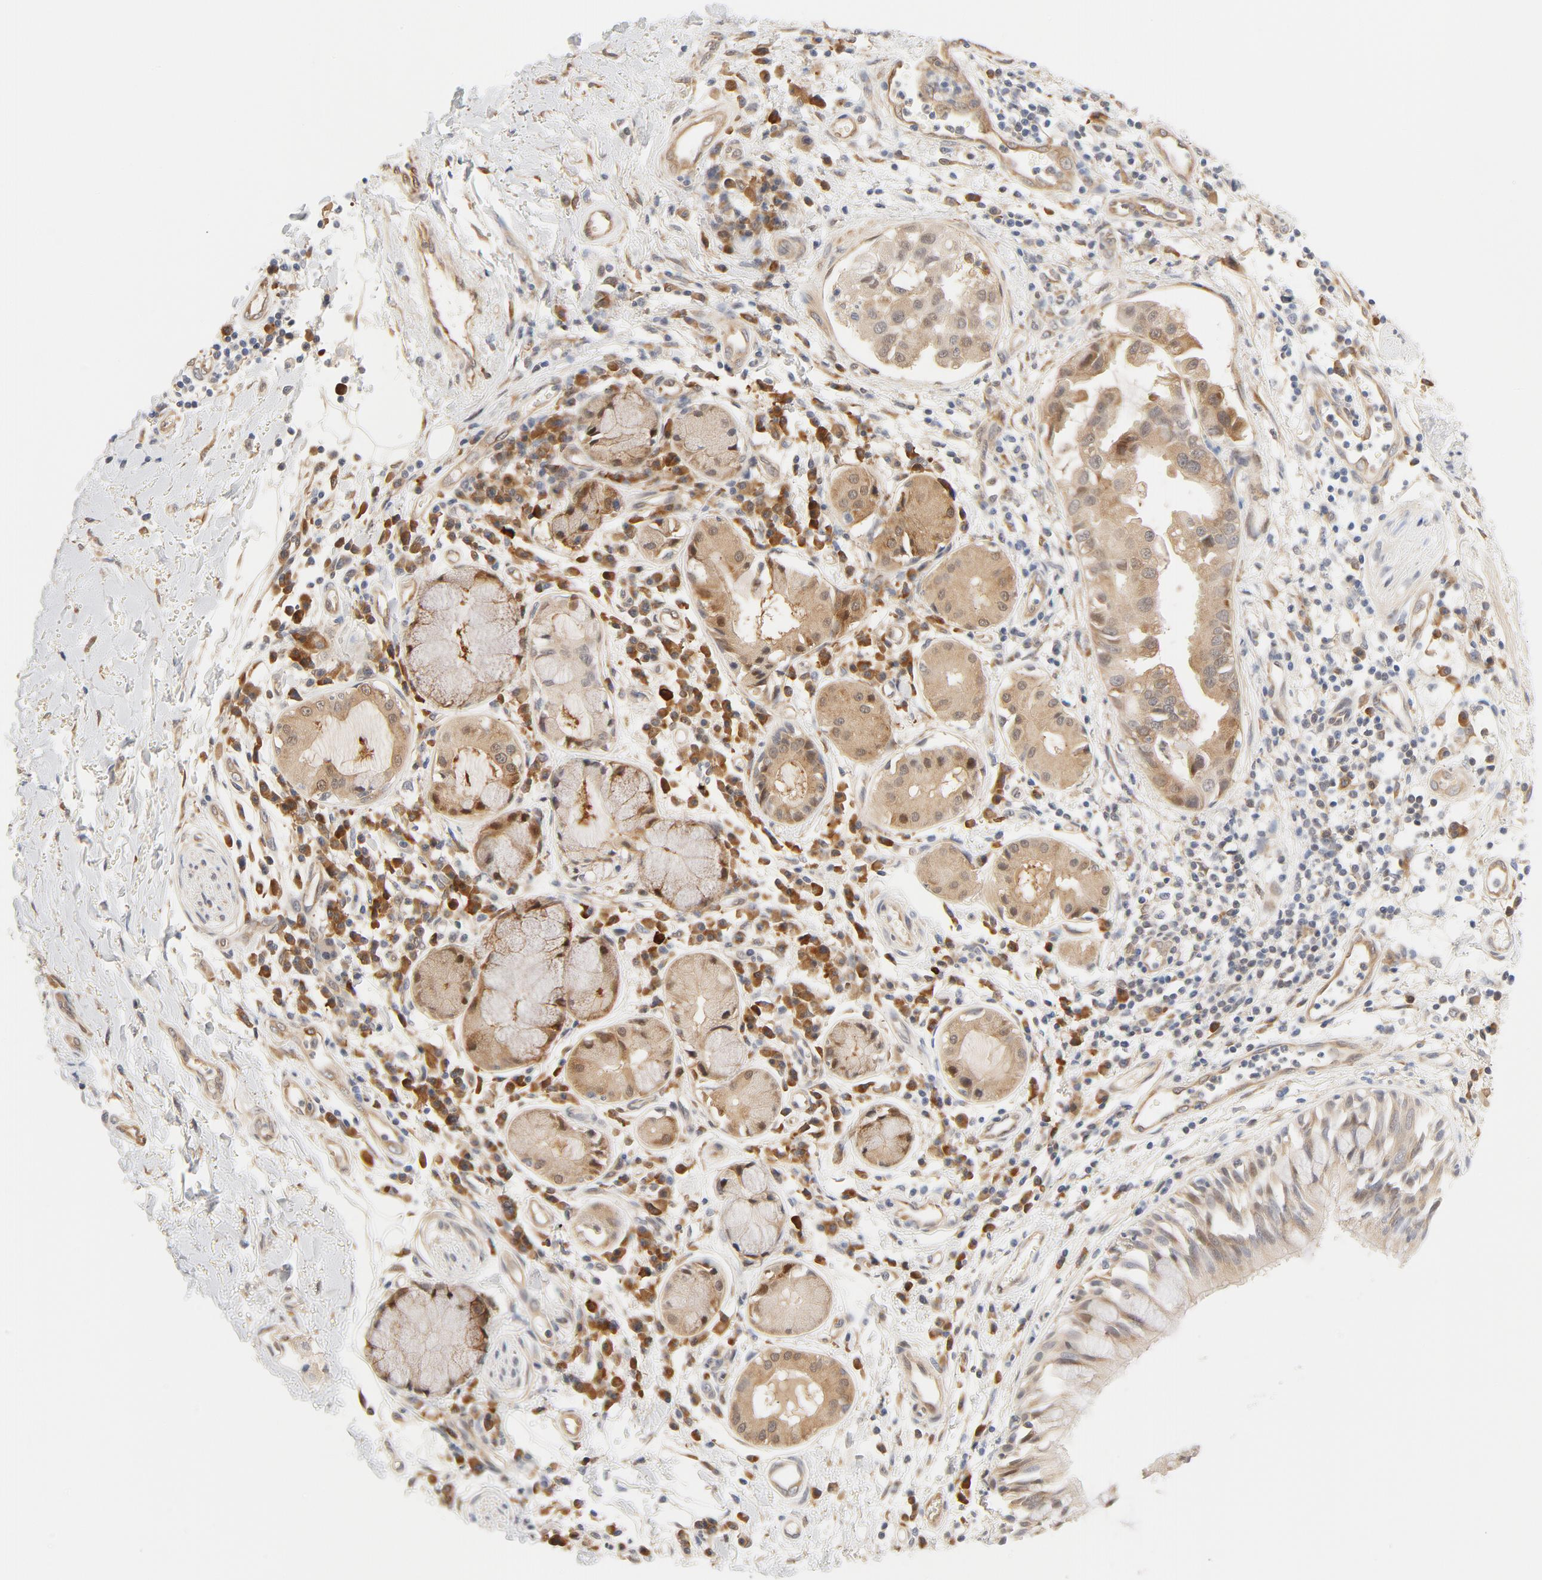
{"staining": {"intensity": "moderate", "quantity": "25%-75%", "location": "cytoplasmic/membranous"}, "tissue": "adipose tissue", "cell_type": "Adipocytes", "image_type": "normal", "snomed": [{"axis": "morphology", "description": "Normal tissue, NOS"}, {"axis": "morphology", "description": "Adenocarcinoma, NOS"}, {"axis": "topography", "description": "Cartilage tissue"}, {"axis": "topography", "description": "Bronchus"}, {"axis": "topography", "description": "Lung"}], "caption": "Immunohistochemical staining of normal human adipose tissue exhibits 25%-75% levels of moderate cytoplasmic/membranous protein positivity in approximately 25%-75% of adipocytes. (IHC, brightfield microscopy, high magnification).", "gene": "EIF4E", "patient": {"sex": "female", "age": 67}}